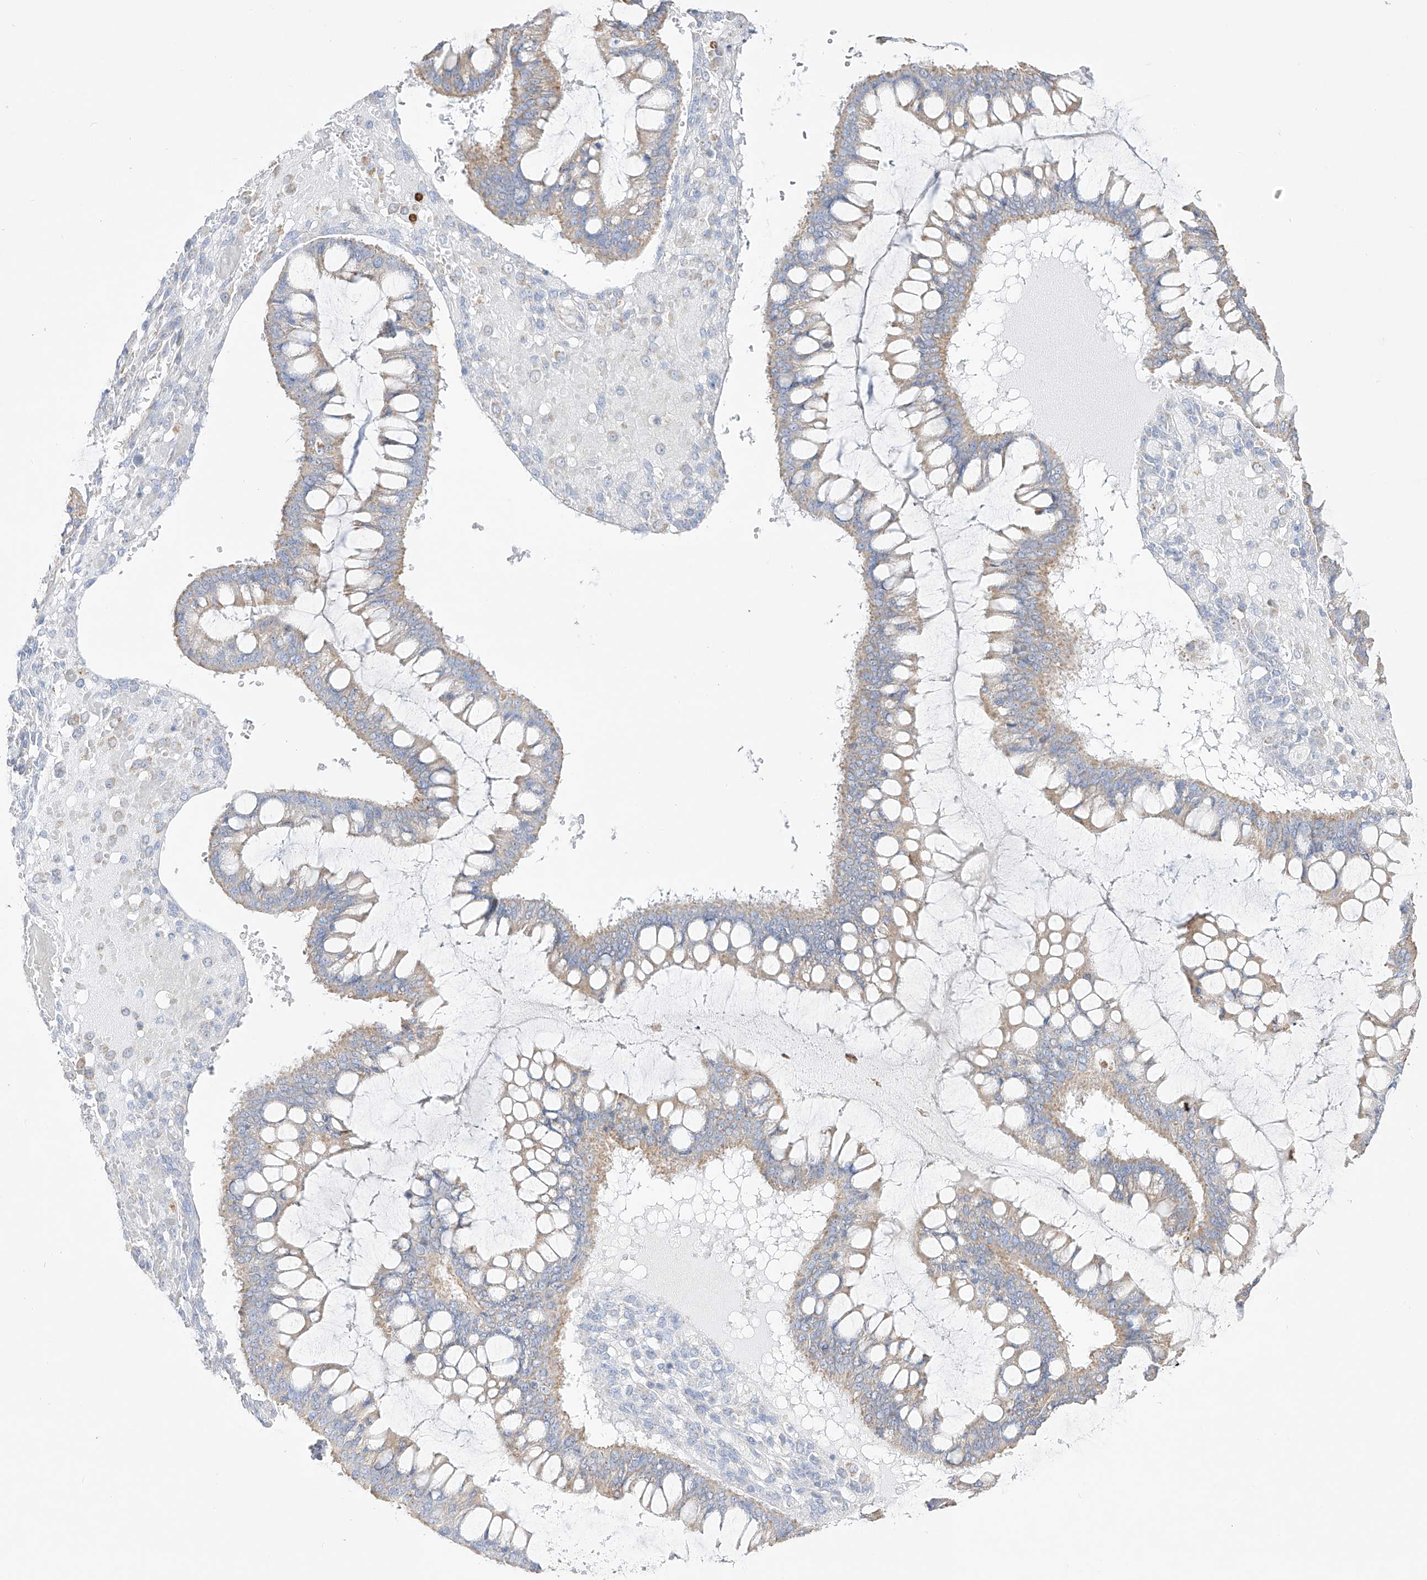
{"staining": {"intensity": "weak", "quantity": ">75%", "location": "cytoplasmic/membranous"}, "tissue": "ovarian cancer", "cell_type": "Tumor cells", "image_type": "cancer", "snomed": [{"axis": "morphology", "description": "Cystadenocarcinoma, mucinous, NOS"}, {"axis": "topography", "description": "Ovary"}], "caption": "Protein staining of ovarian cancer tissue demonstrates weak cytoplasmic/membranous positivity in about >75% of tumor cells.", "gene": "RCHY1", "patient": {"sex": "female", "age": 73}}